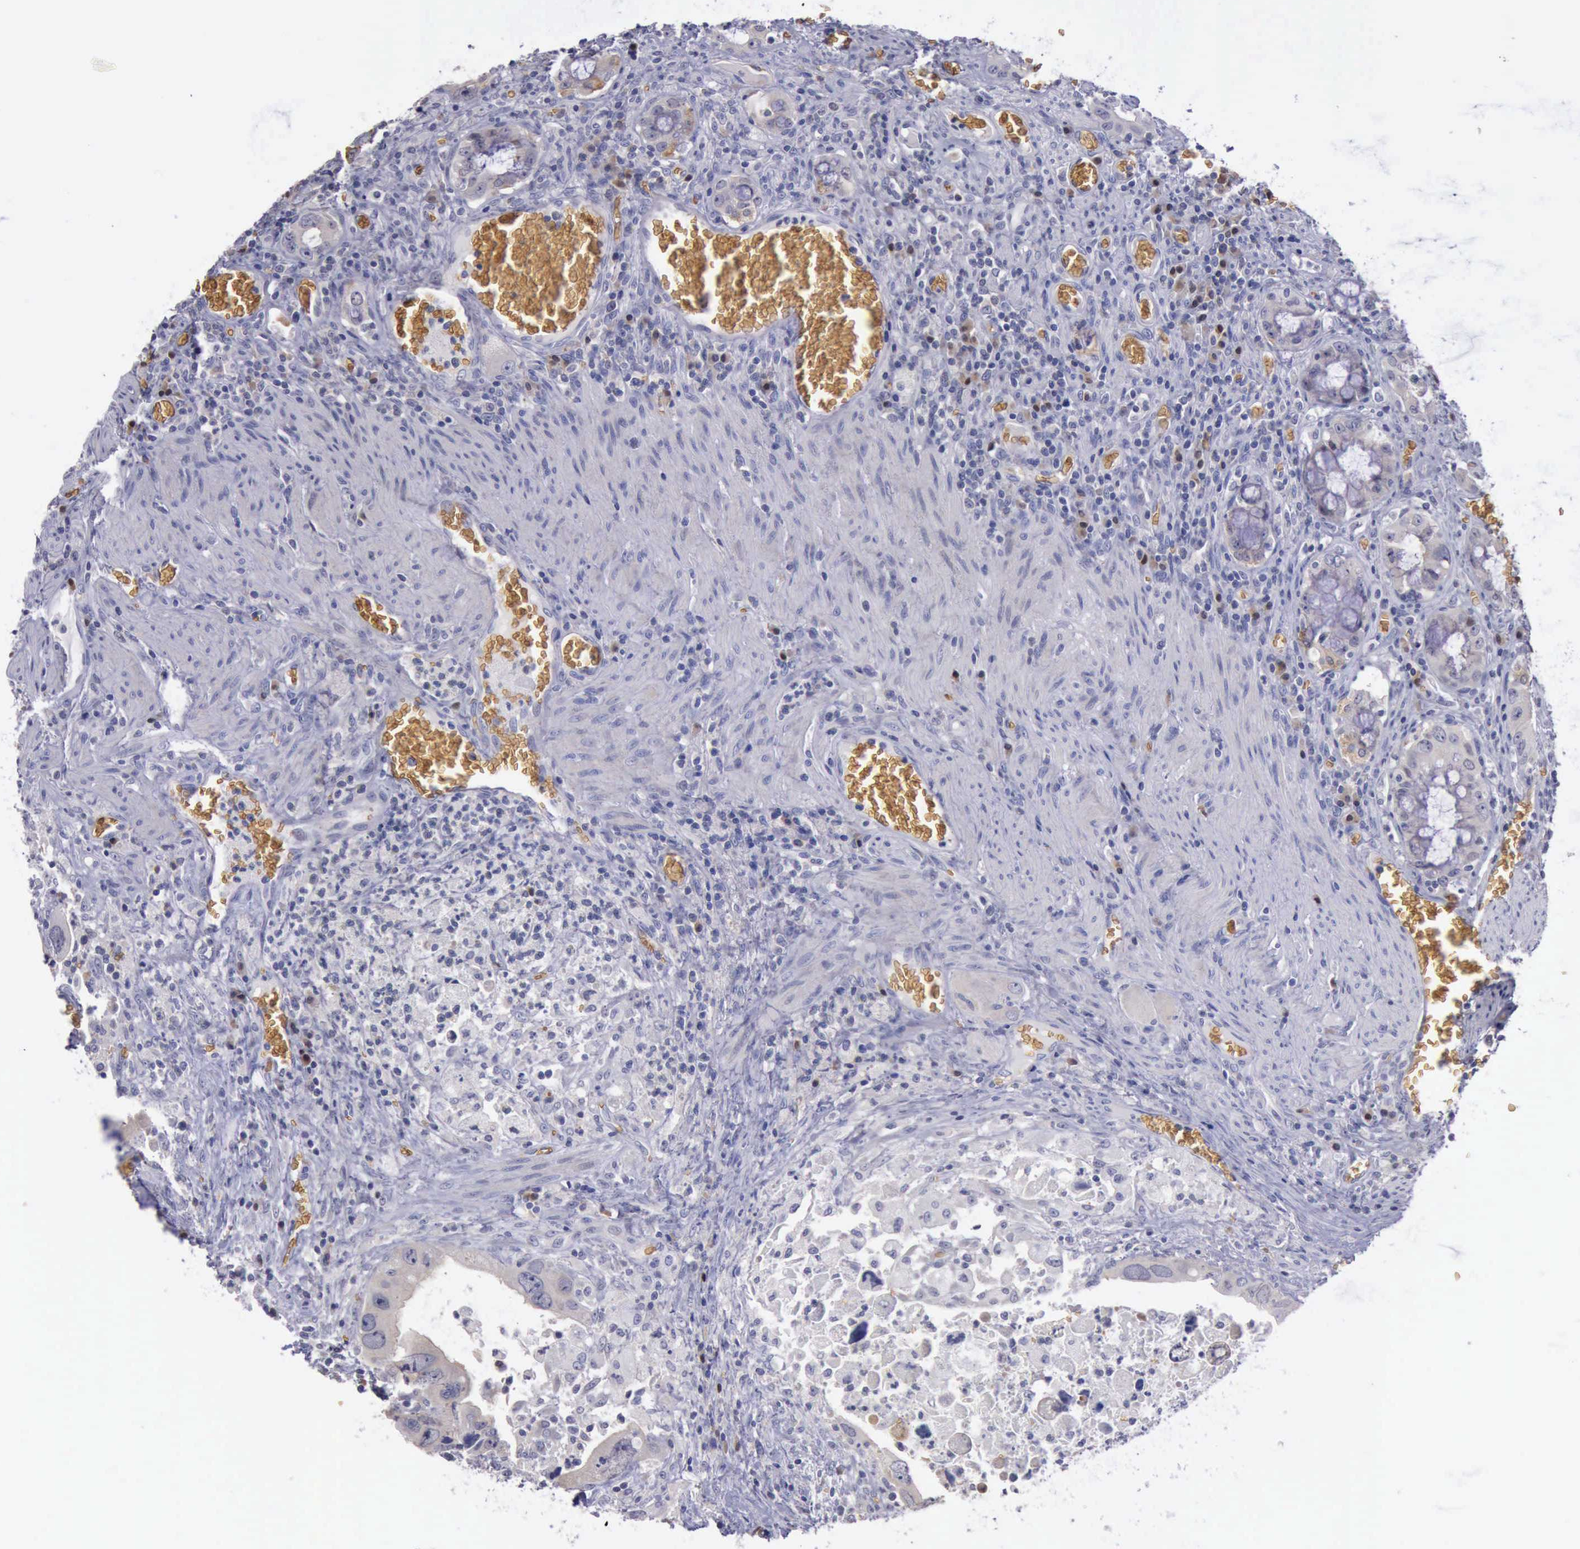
{"staining": {"intensity": "weak", "quantity": ">75%", "location": "cytoplasmic/membranous"}, "tissue": "colorectal cancer", "cell_type": "Tumor cells", "image_type": "cancer", "snomed": [{"axis": "morphology", "description": "Adenocarcinoma, NOS"}, {"axis": "topography", "description": "Rectum"}], "caption": "Immunohistochemical staining of human colorectal adenocarcinoma exhibits weak cytoplasmic/membranous protein staining in about >75% of tumor cells.", "gene": "CEP128", "patient": {"sex": "male", "age": 70}}